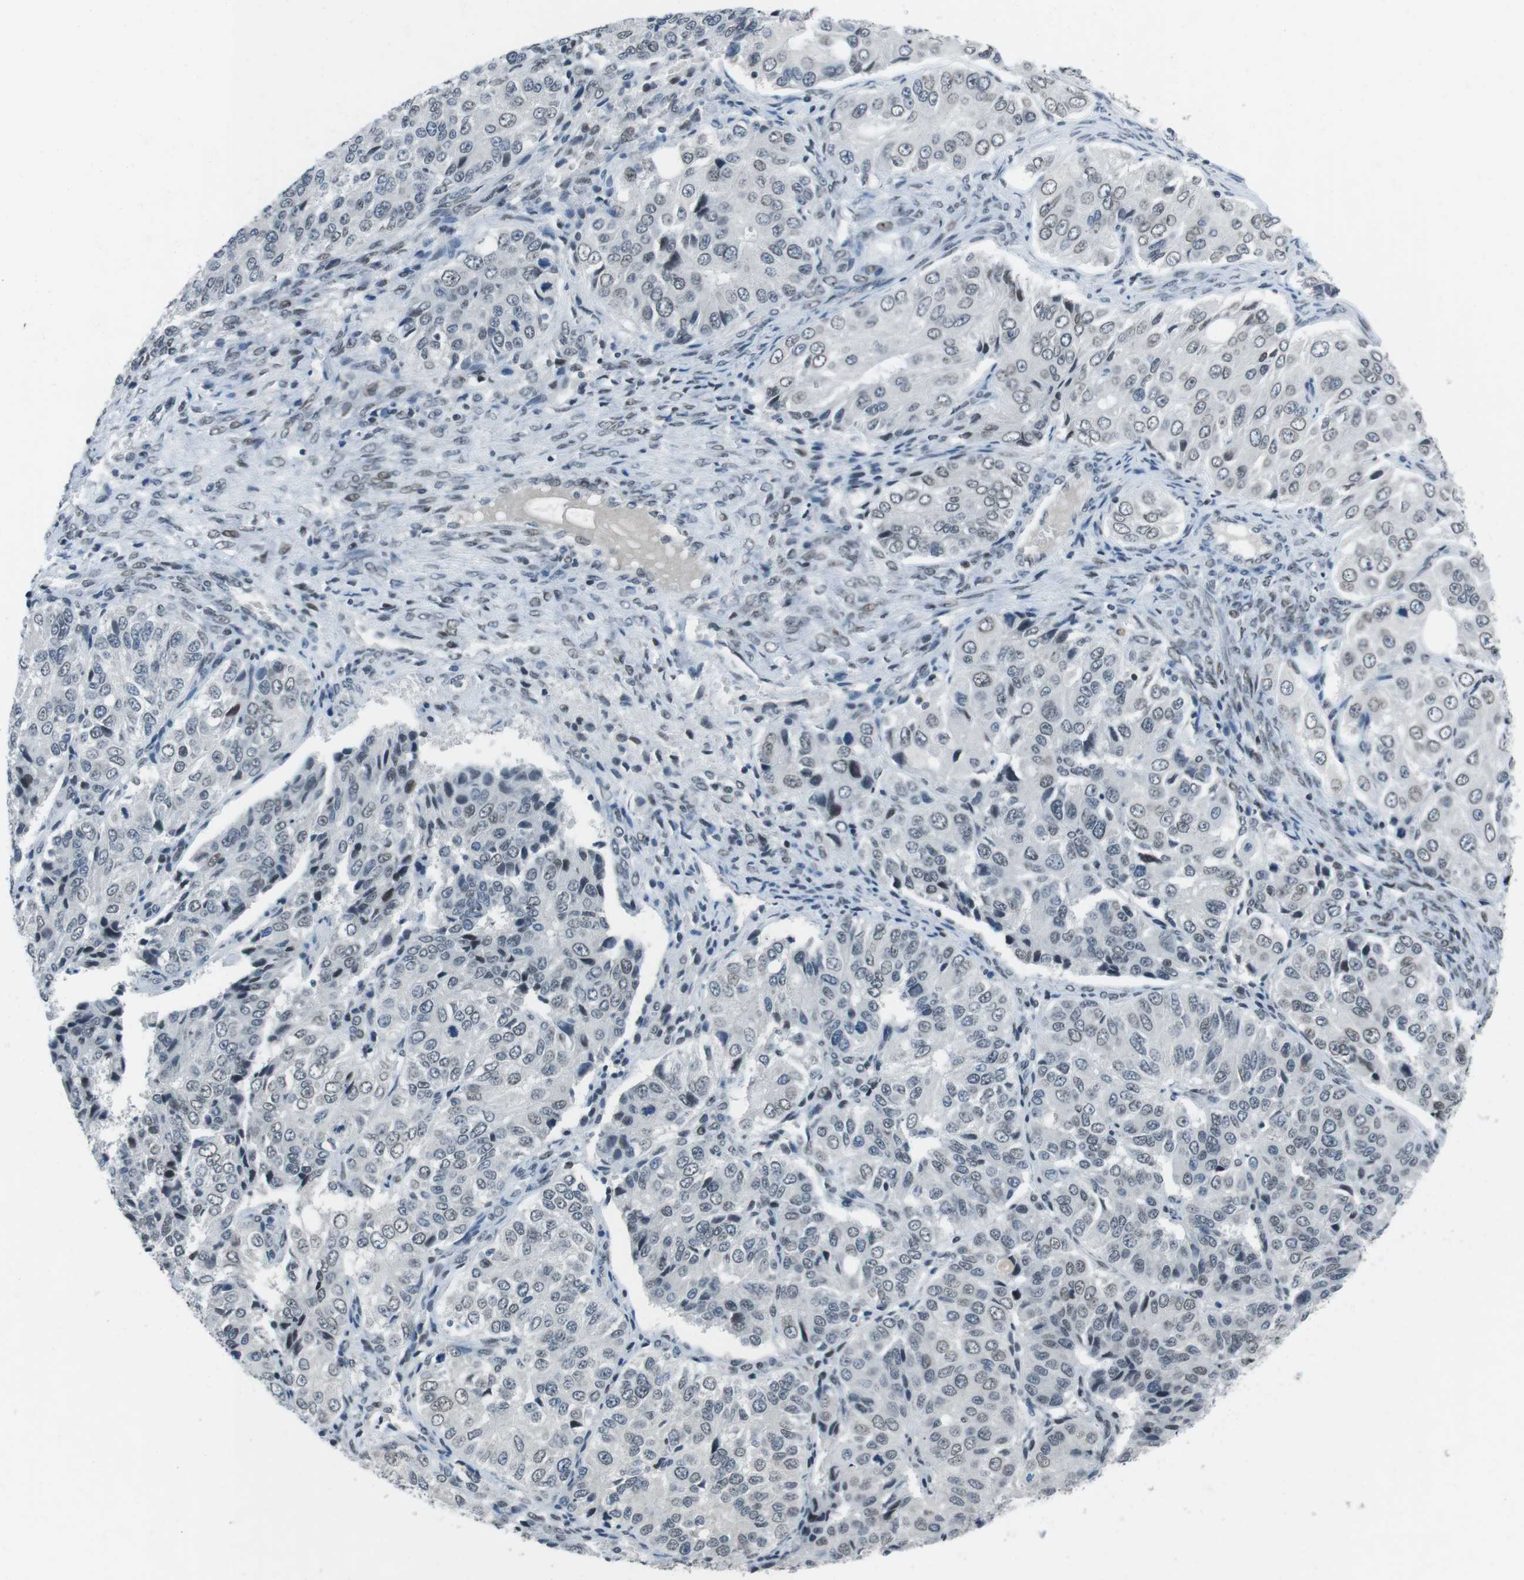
{"staining": {"intensity": "negative", "quantity": "none", "location": "none"}, "tissue": "ovarian cancer", "cell_type": "Tumor cells", "image_type": "cancer", "snomed": [{"axis": "morphology", "description": "Carcinoma, endometroid"}, {"axis": "topography", "description": "Ovary"}], "caption": "Tumor cells show no significant staining in endometroid carcinoma (ovarian).", "gene": "MAD1L1", "patient": {"sex": "female", "age": 51}}